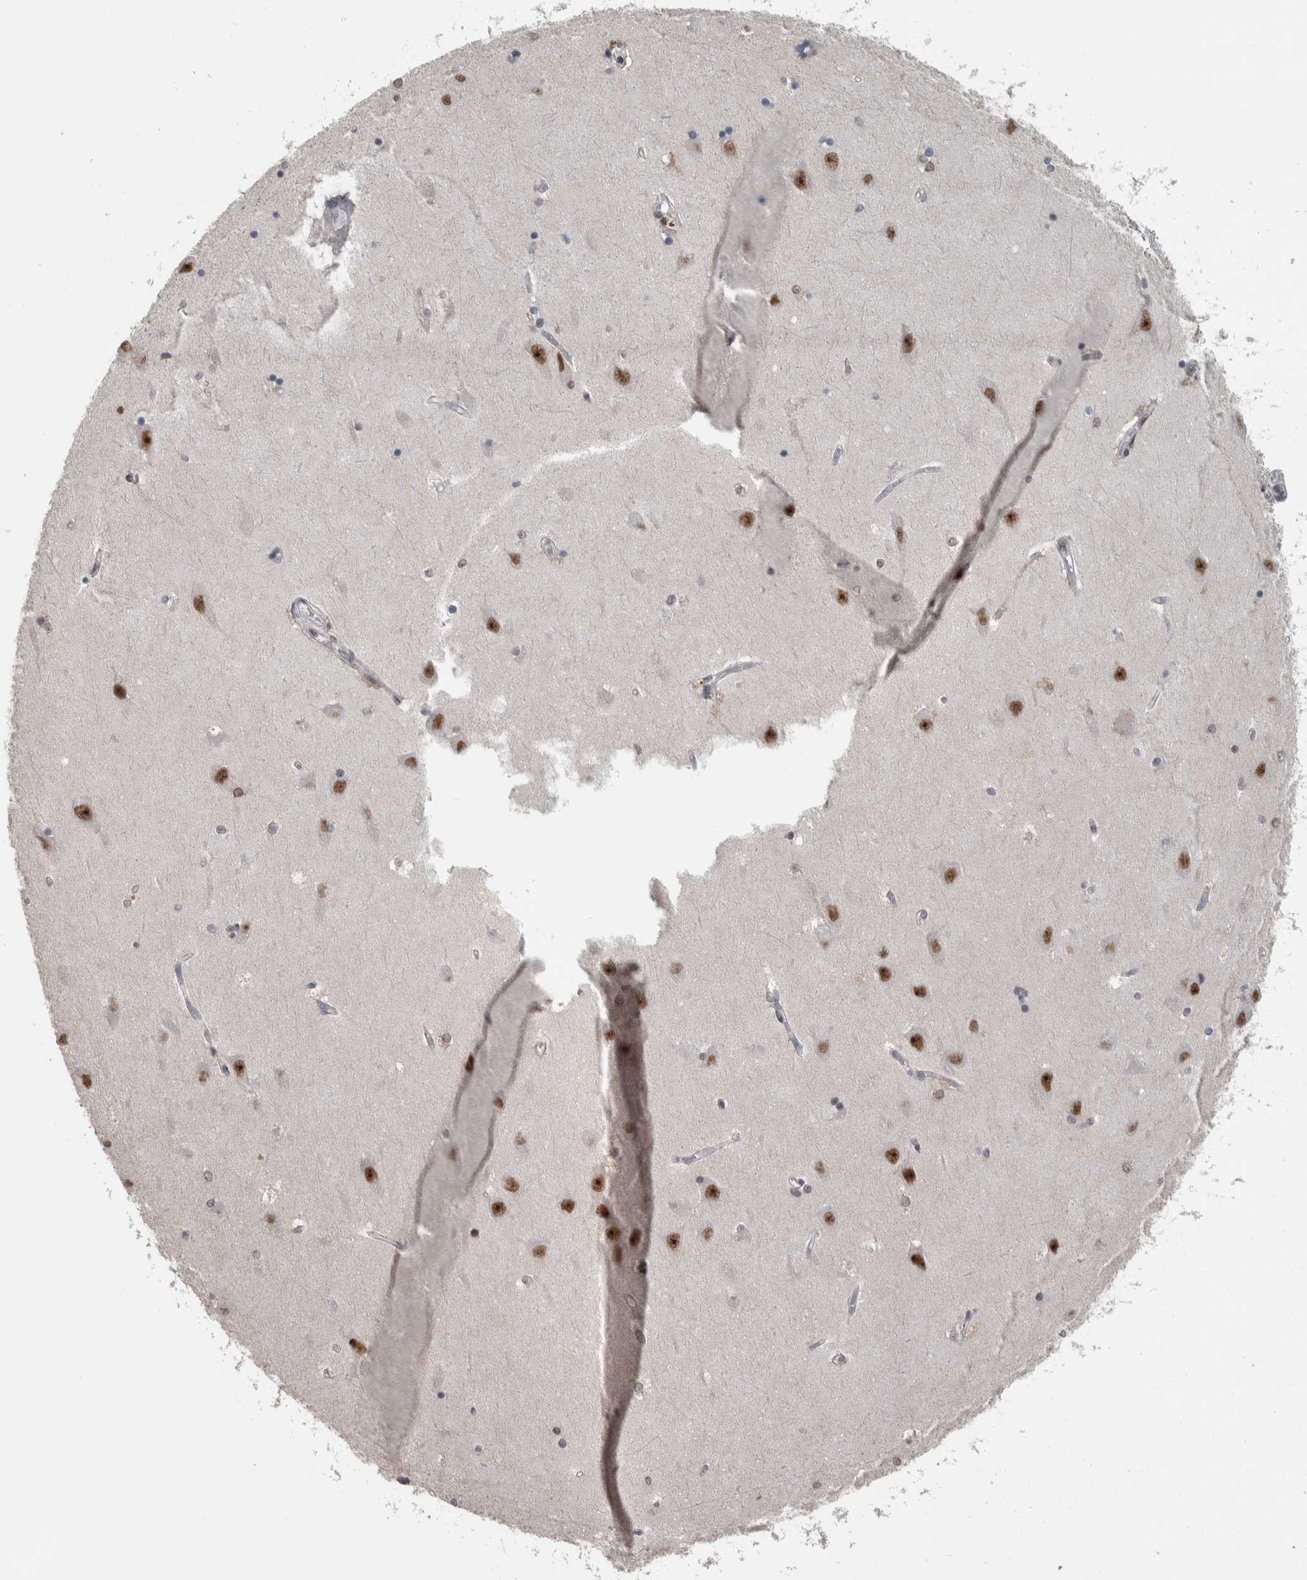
{"staining": {"intensity": "negative", "quantity": "none", "location": "none"}, "tissue": "hippocampus", "cell_type": "Glial cells", "image_type": "normal", "snomed": [{"axis": "morphology", "description": "Normal tissue, NOS"}, {"axis": "topography", "description": "Hippocampus"}], "caption": "Immunohistochemistry (IHC) micrograph of normal hippocampus: human hippocampus stained with DAB reveals no significant protein staining in glial cells.", "gene": "DDX42", "patient": {"sex": "male", "age": 45}}